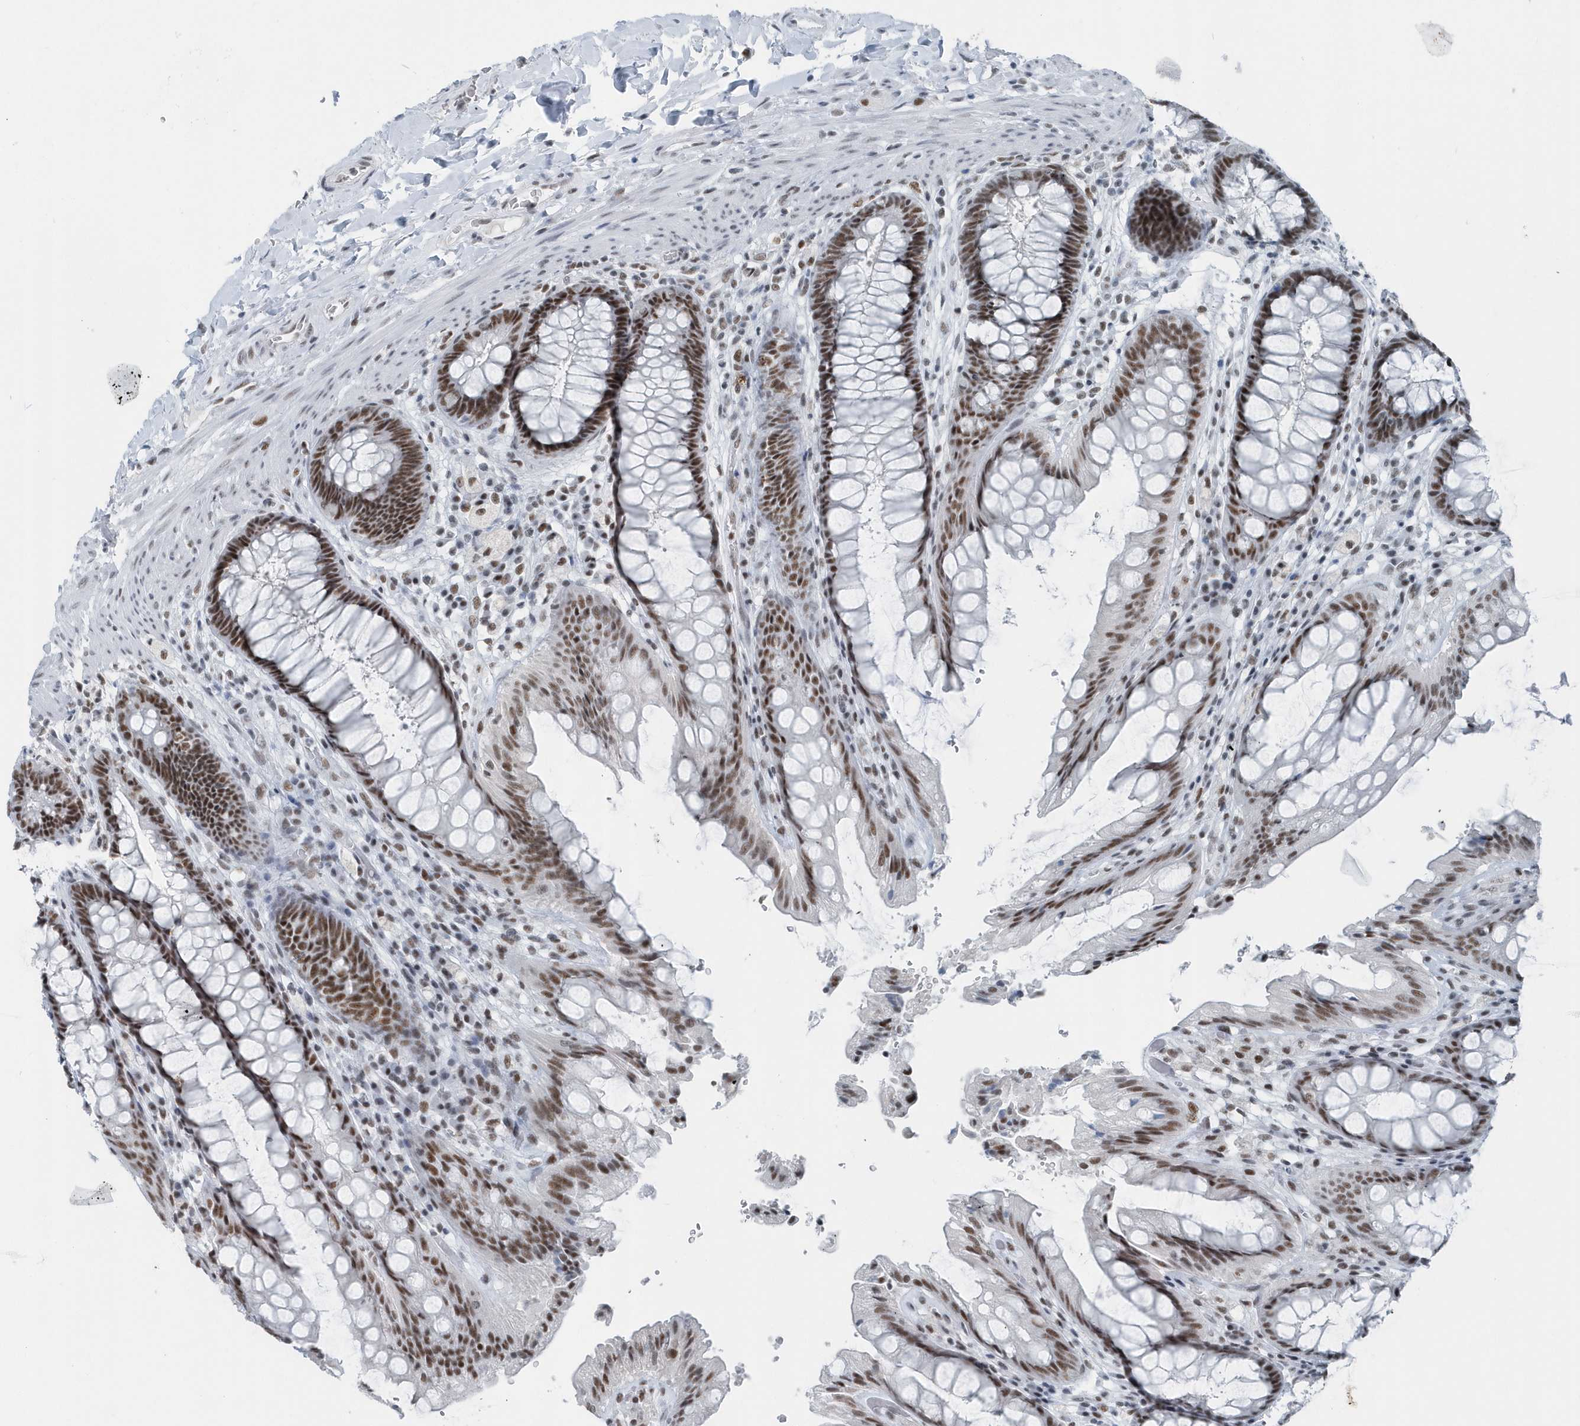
{"staining": {"intensity": "strong", "quantity": ">75%", "location": "nuclear"}, "tissue": "rectum", "cell_type": "Glandular cells", "image_type": "normal", "snomed": [{"axis": "morphology", "description": "Normal tissue, NOS"}, {"axis": "topography", "description": "Rectum"}], "caption": "Brown immunohistochemical staining in benign rectum displays strong nuclear expression in about >75% of glandular cells.", "gene": "FIP1L1", "patient": {"sex": "female", "age": 46}}